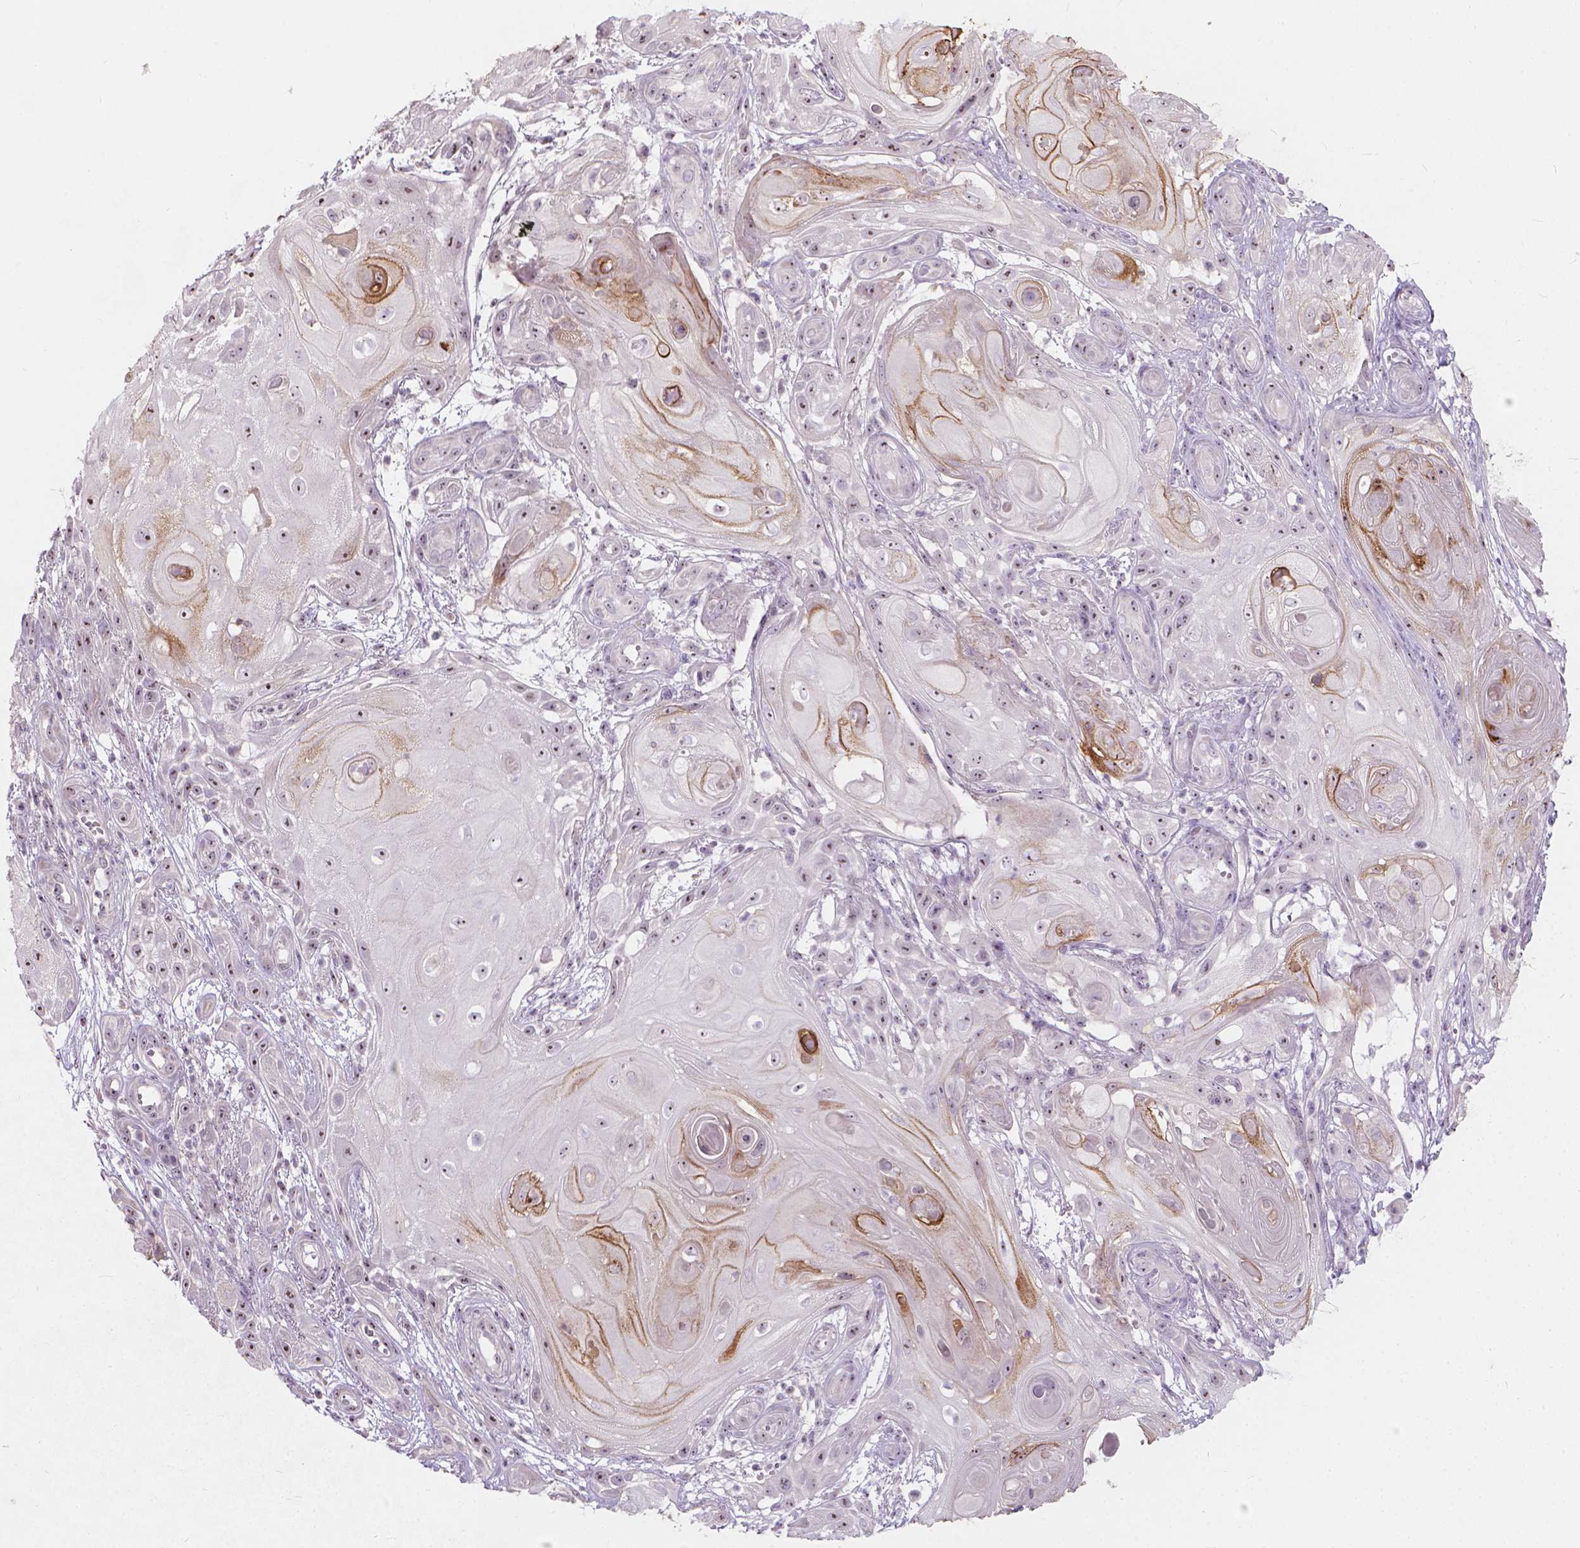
{"staining": {"intensity": "moderate", "quantity": "<25%", "location": "cytoplasmic/membranous"}, "tissue": "skin cancer", "cell_type": "Tumor cells", "image_type": "cancer", "snomed": [{"axis": "morphology", "description": "Squamous cell carcinoma, NOS"}, {"axis": "topography", "description": "Skin"}], "caption": "Moderate cytoplasmic/membranous protein positivity is identified in approximately <25% of tumor cells in skin cancer (squamous cell carcinoma). The staining was performed using DAB to visualize the protein expression in brown, while the nuclei were stained in blue with hematoxylin (Magnification: 20x).", "gene": "GPRC5A", "patient": {"sex": "male", "age": 62}}